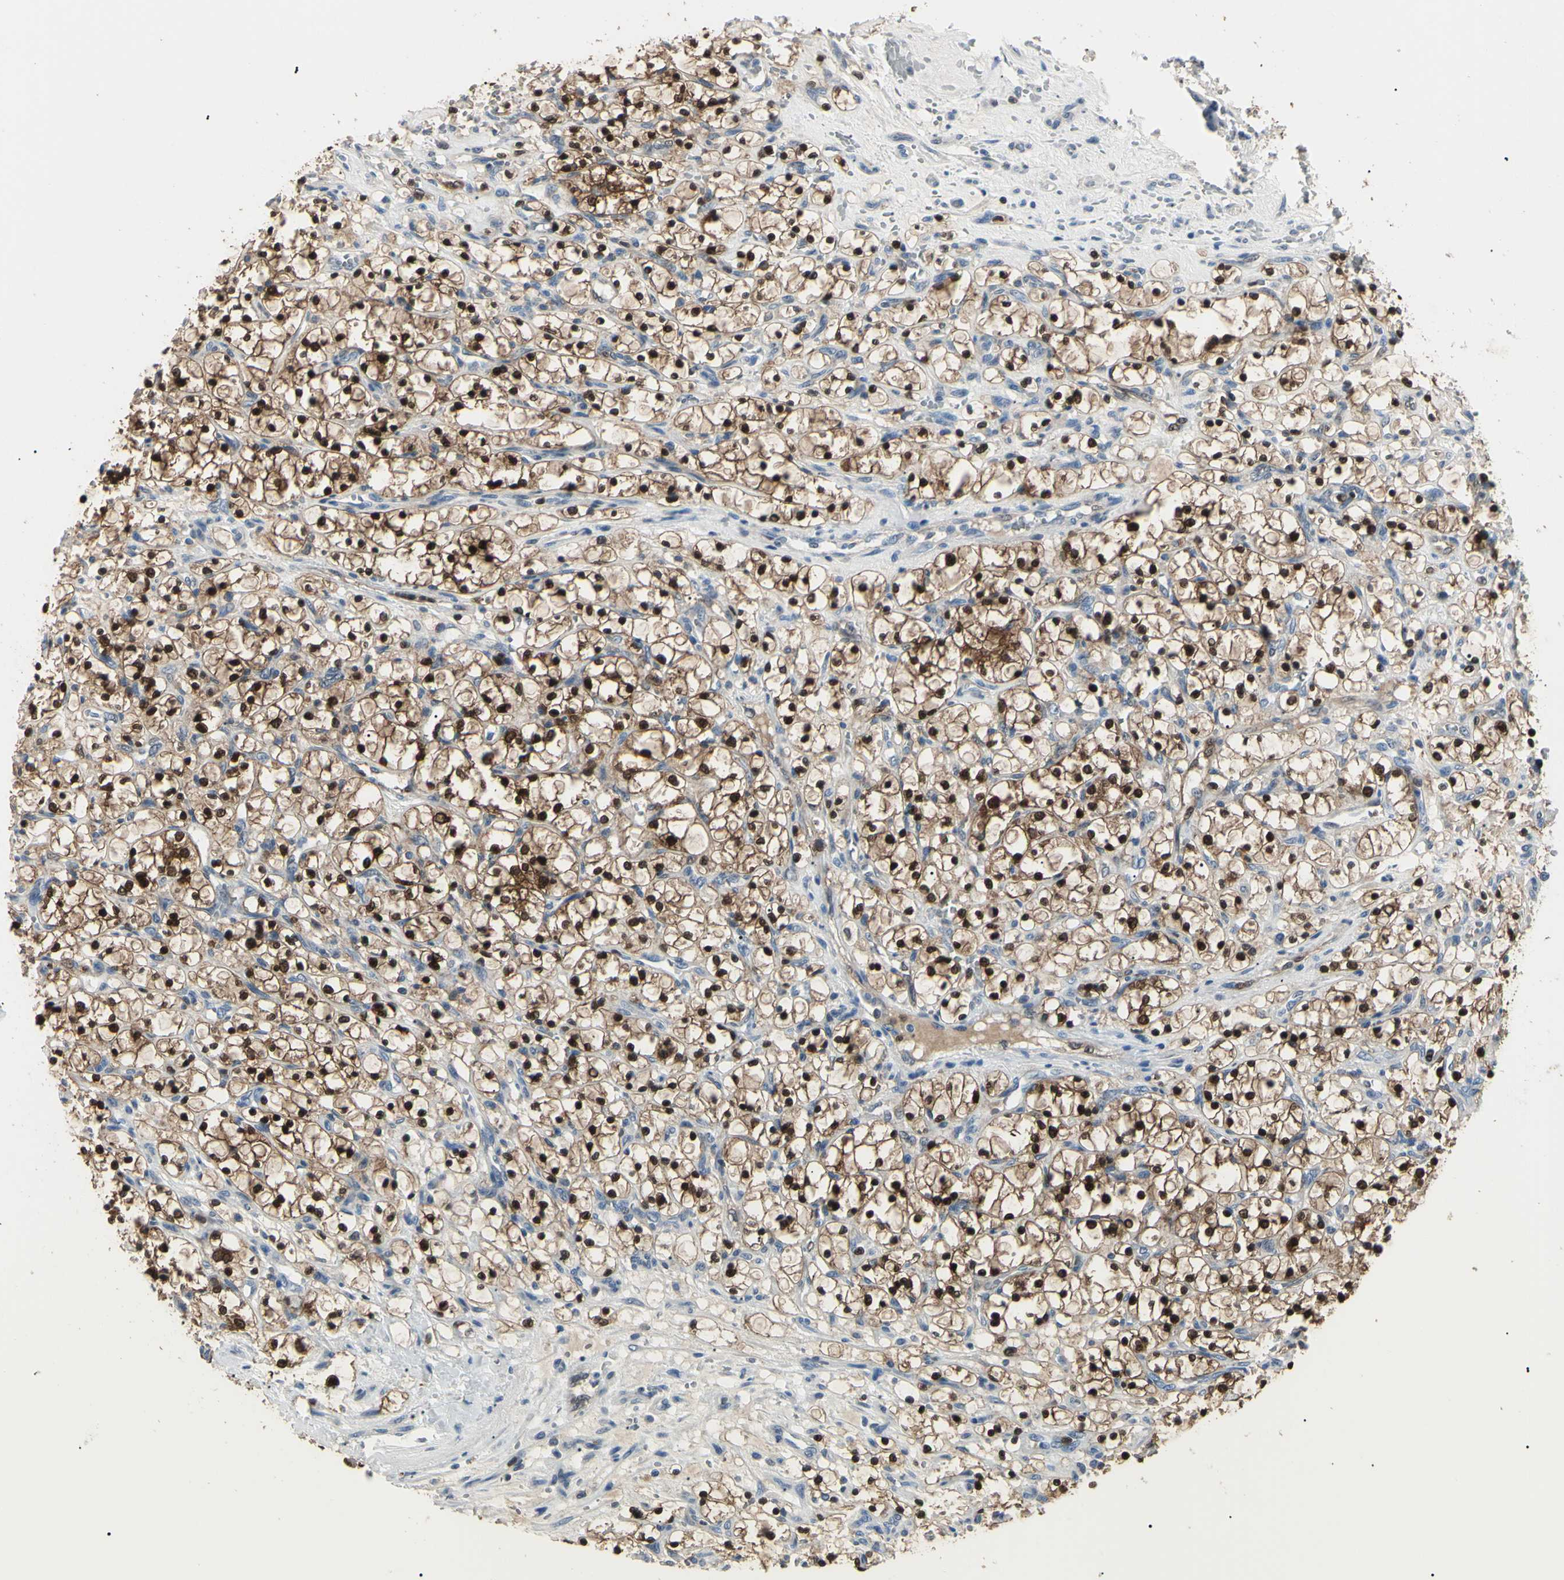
{"staining": {"intensity": "strong", "quantity": ">75%", "location": "cytoplasmic/membranous,nuclear"}, "tissue": "renal cancer", "cell_type": "Tumor cells", "image_type": "cancer", "snomed": [{"axis": "morphology", "description": "Adenocarcinoma, NOS"}, {"axis": "topography", "description": "Kidney"}], "caption": "Human adenocarcinoma (renal) stained for a protein (brown) shows strong cytoplasmic/membranous and nuclear positive staining in approximately >75% of tumor cells.", "gene": "AKR1C3", "patient": {"sex": "female", "age": 69}}